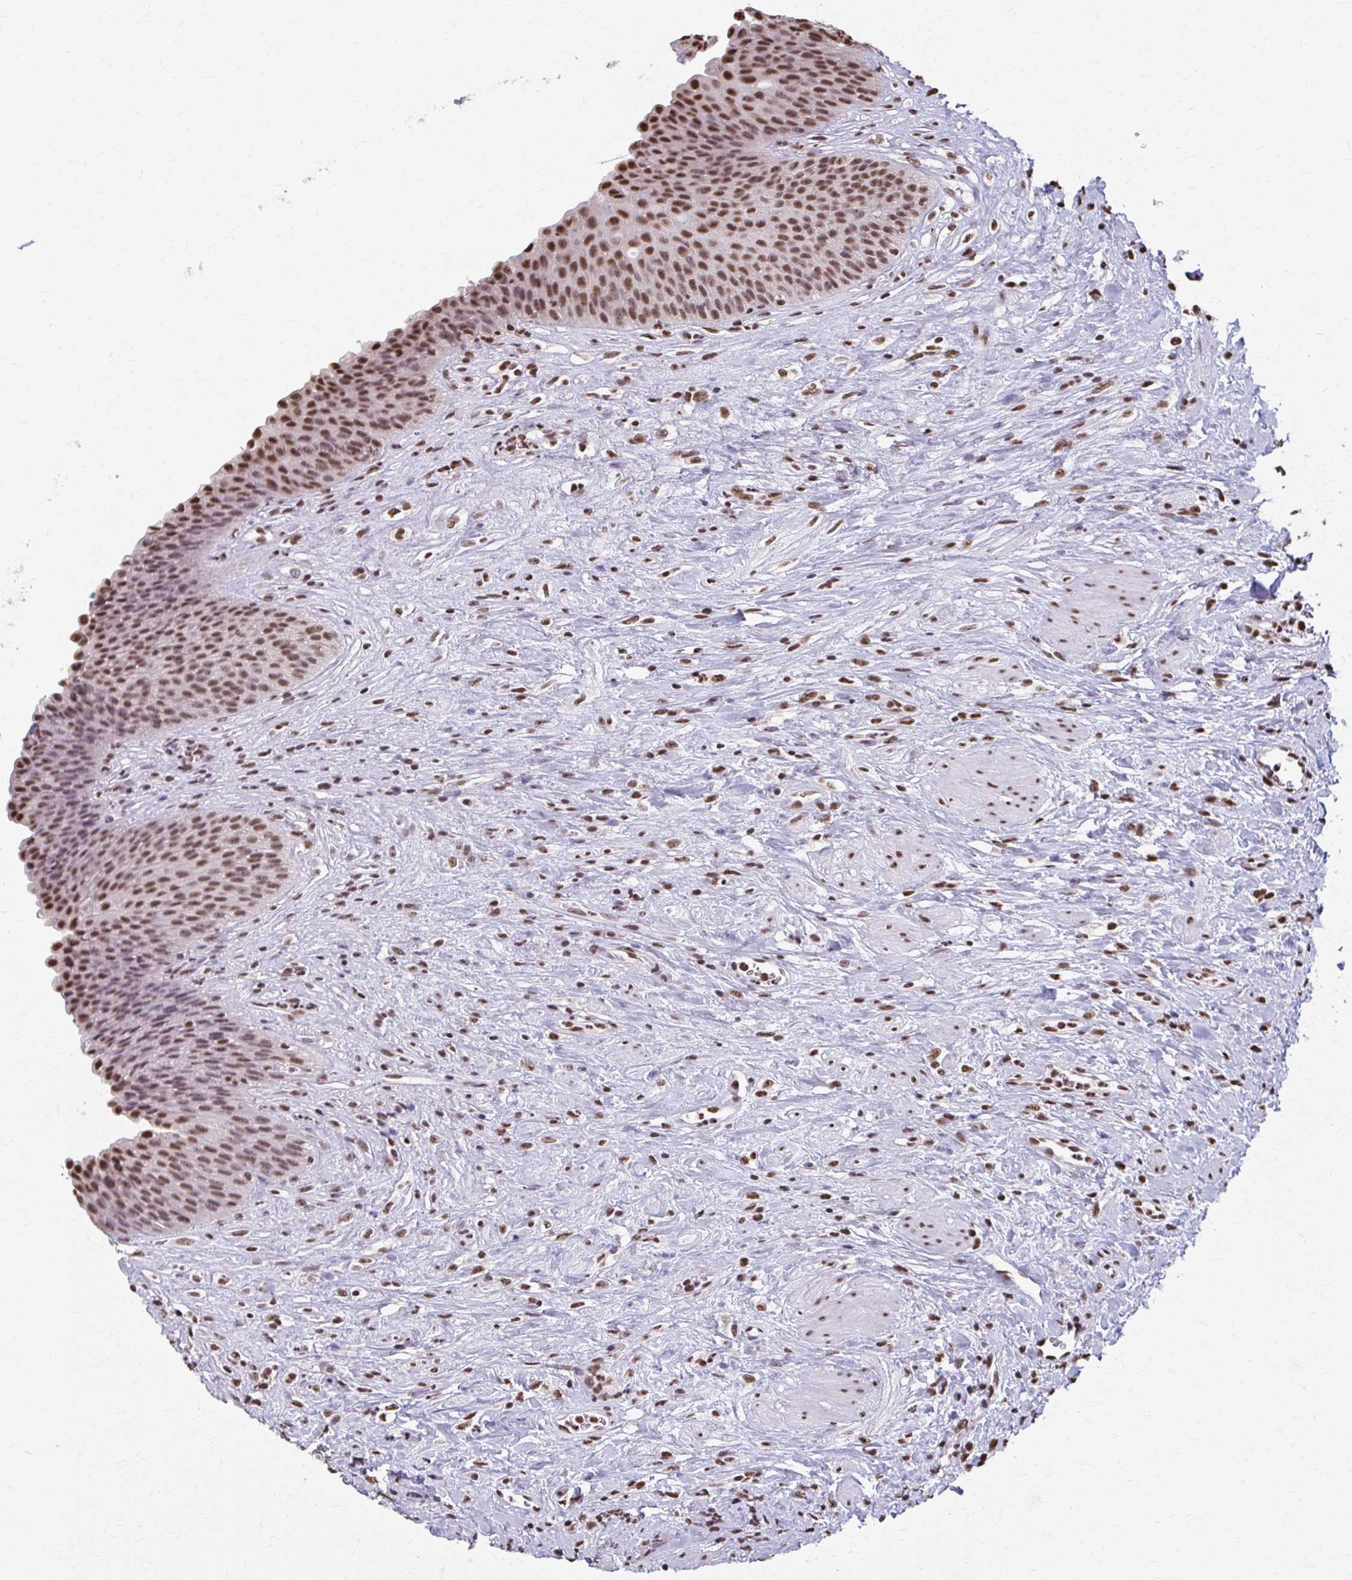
{"staining": {"intensity": "moderate", "quantity": ">75%", "location": "nuclear"}, "tissue": "urinary bladder", "cell_type": "Urothelial cells", "image_type": "normal", "snomed": [{"axis": "morphology", "description": "Normal tissue, NOS"}, {"axis": "topography", "description": "Urinary bladder"}], "caption": "Immunohistochemical staining of benign urinary bladder reveals >75% levels of moderate nuclear protein positivity in about >75% of urothelial cells.", "gene": "SNRPA", "patient": {"sex": "female", "age": 56}}